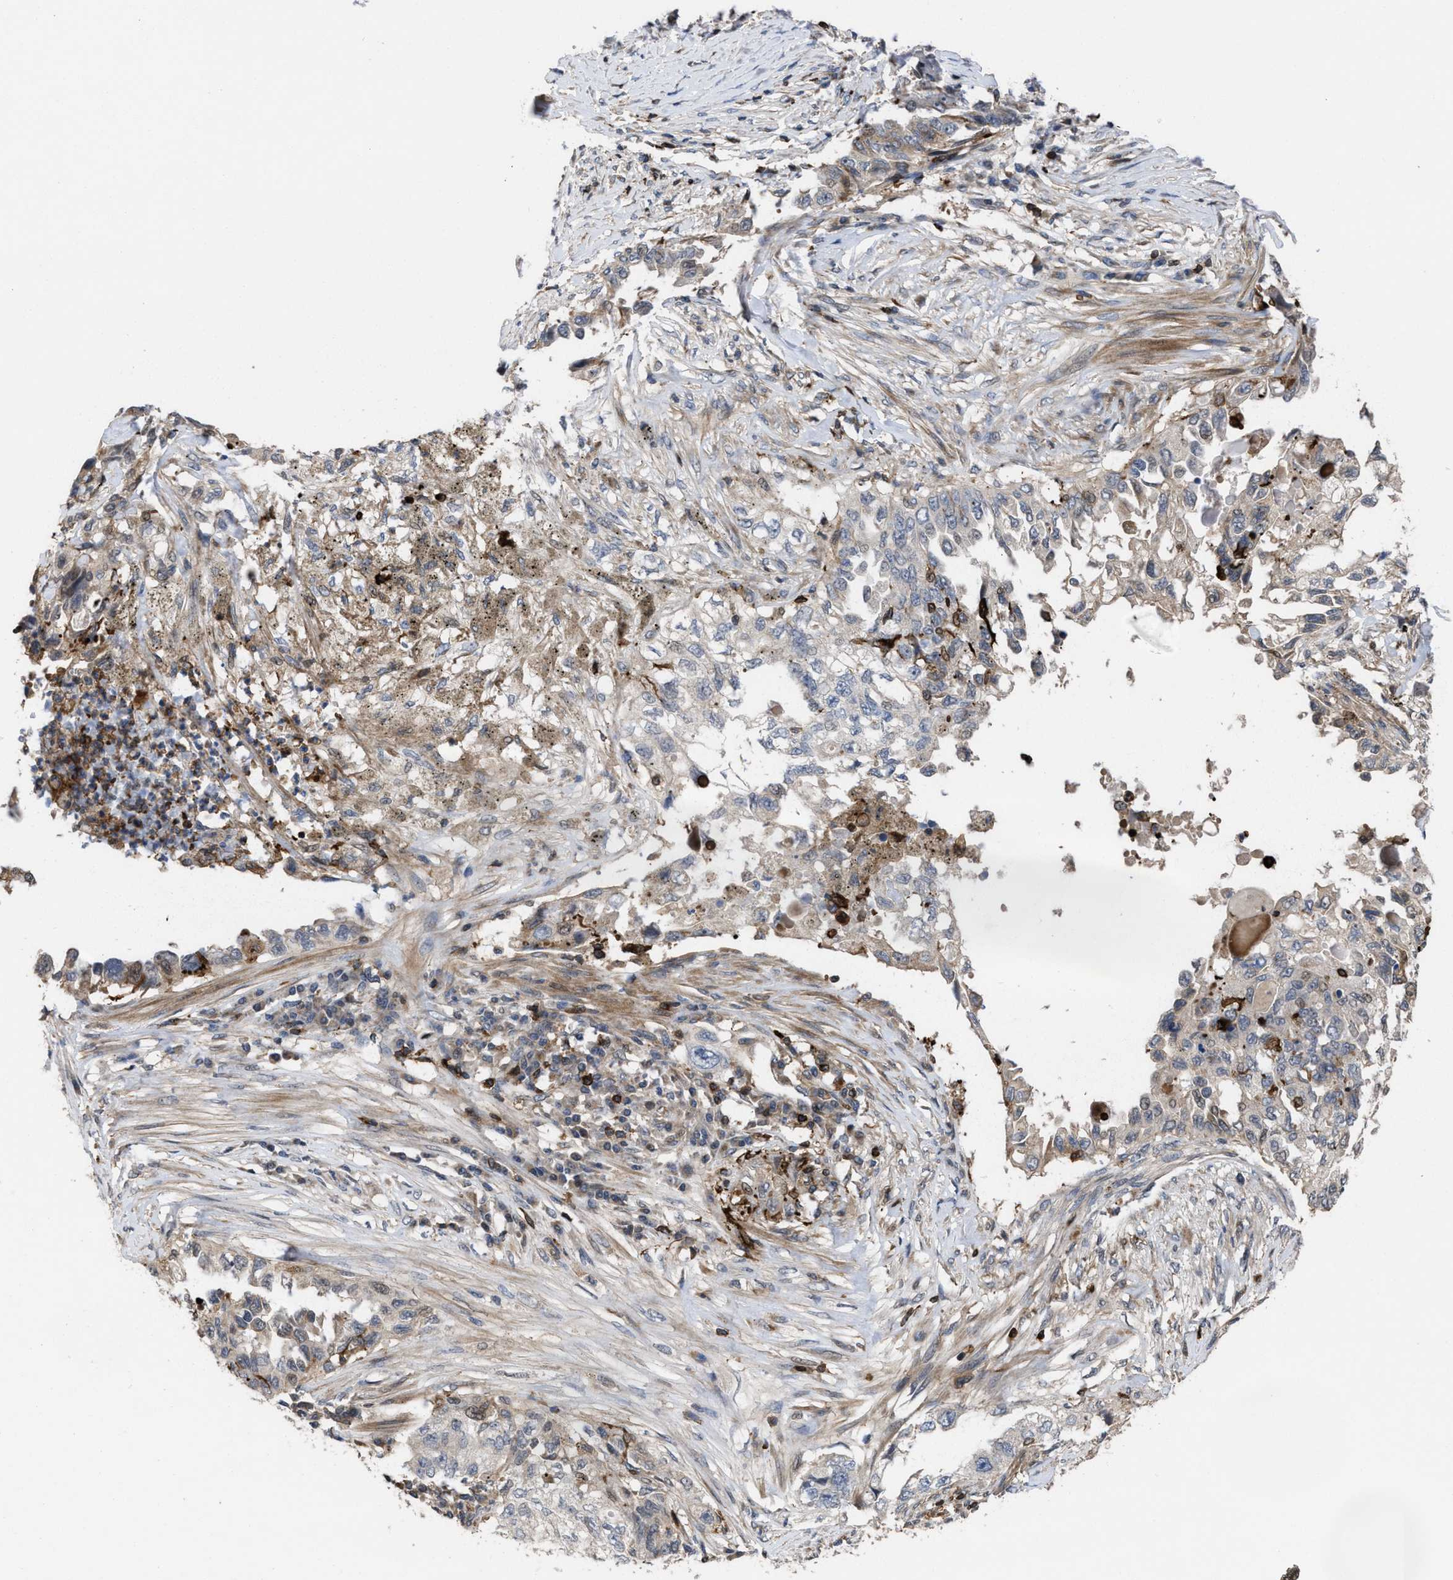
{"staining": {"intensity": "weak", "quantity": "<25%", "location": "cytoplasmic/membranous"}, "tissue": "lung cancer", "cell_type": "Tumor cells", "image_type": "cancer", "snomed": [{"axis": "morphology", "description": "Adenocarcinoma, NOS"}, {"axis": "topography", "description": "Lung"}], "caption": "The image displays no staining of tumor cells in lung cancer (adenocarcinoma).", "gene": "PTPRE", "patient": {"sex": "female", "age": 51}}